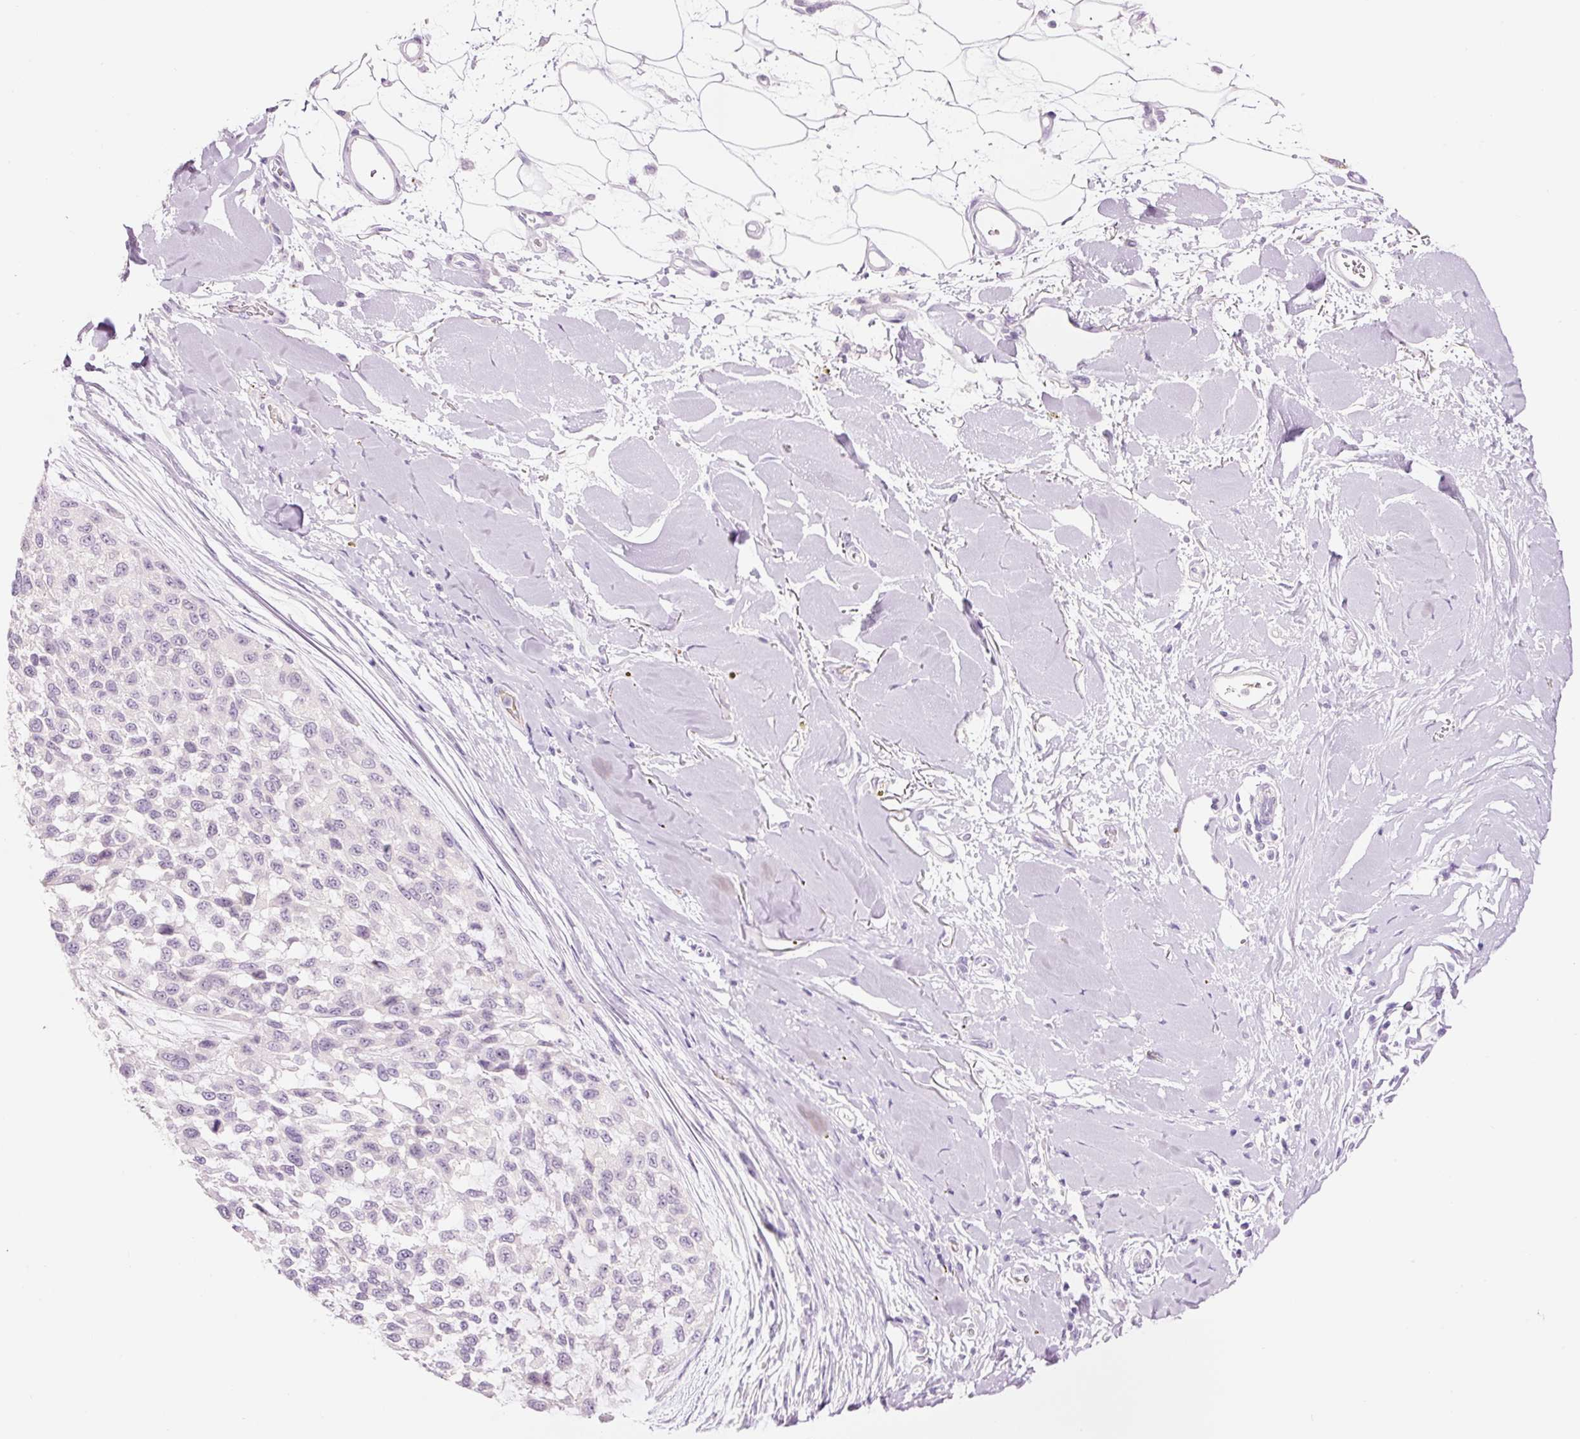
{"staining": {"intensity": "negative", "quantity": "none", "location": "none"}, "tissue": "melanoma", "cell_type": "Tumor cells", "image_type": "cancer", "snomed": [{"axis": "morphology", "description": "Malignant melanoma, NOS"}, {"axis": "topography", "description": "Skin"}], "caption": "This is a histopathology image of immunohistochemistry (IHC) staining of melanoma, which shows no expression in tumor cells.", "gene": "DHRS11", "patient": {"sex": "male", "age": 62}}